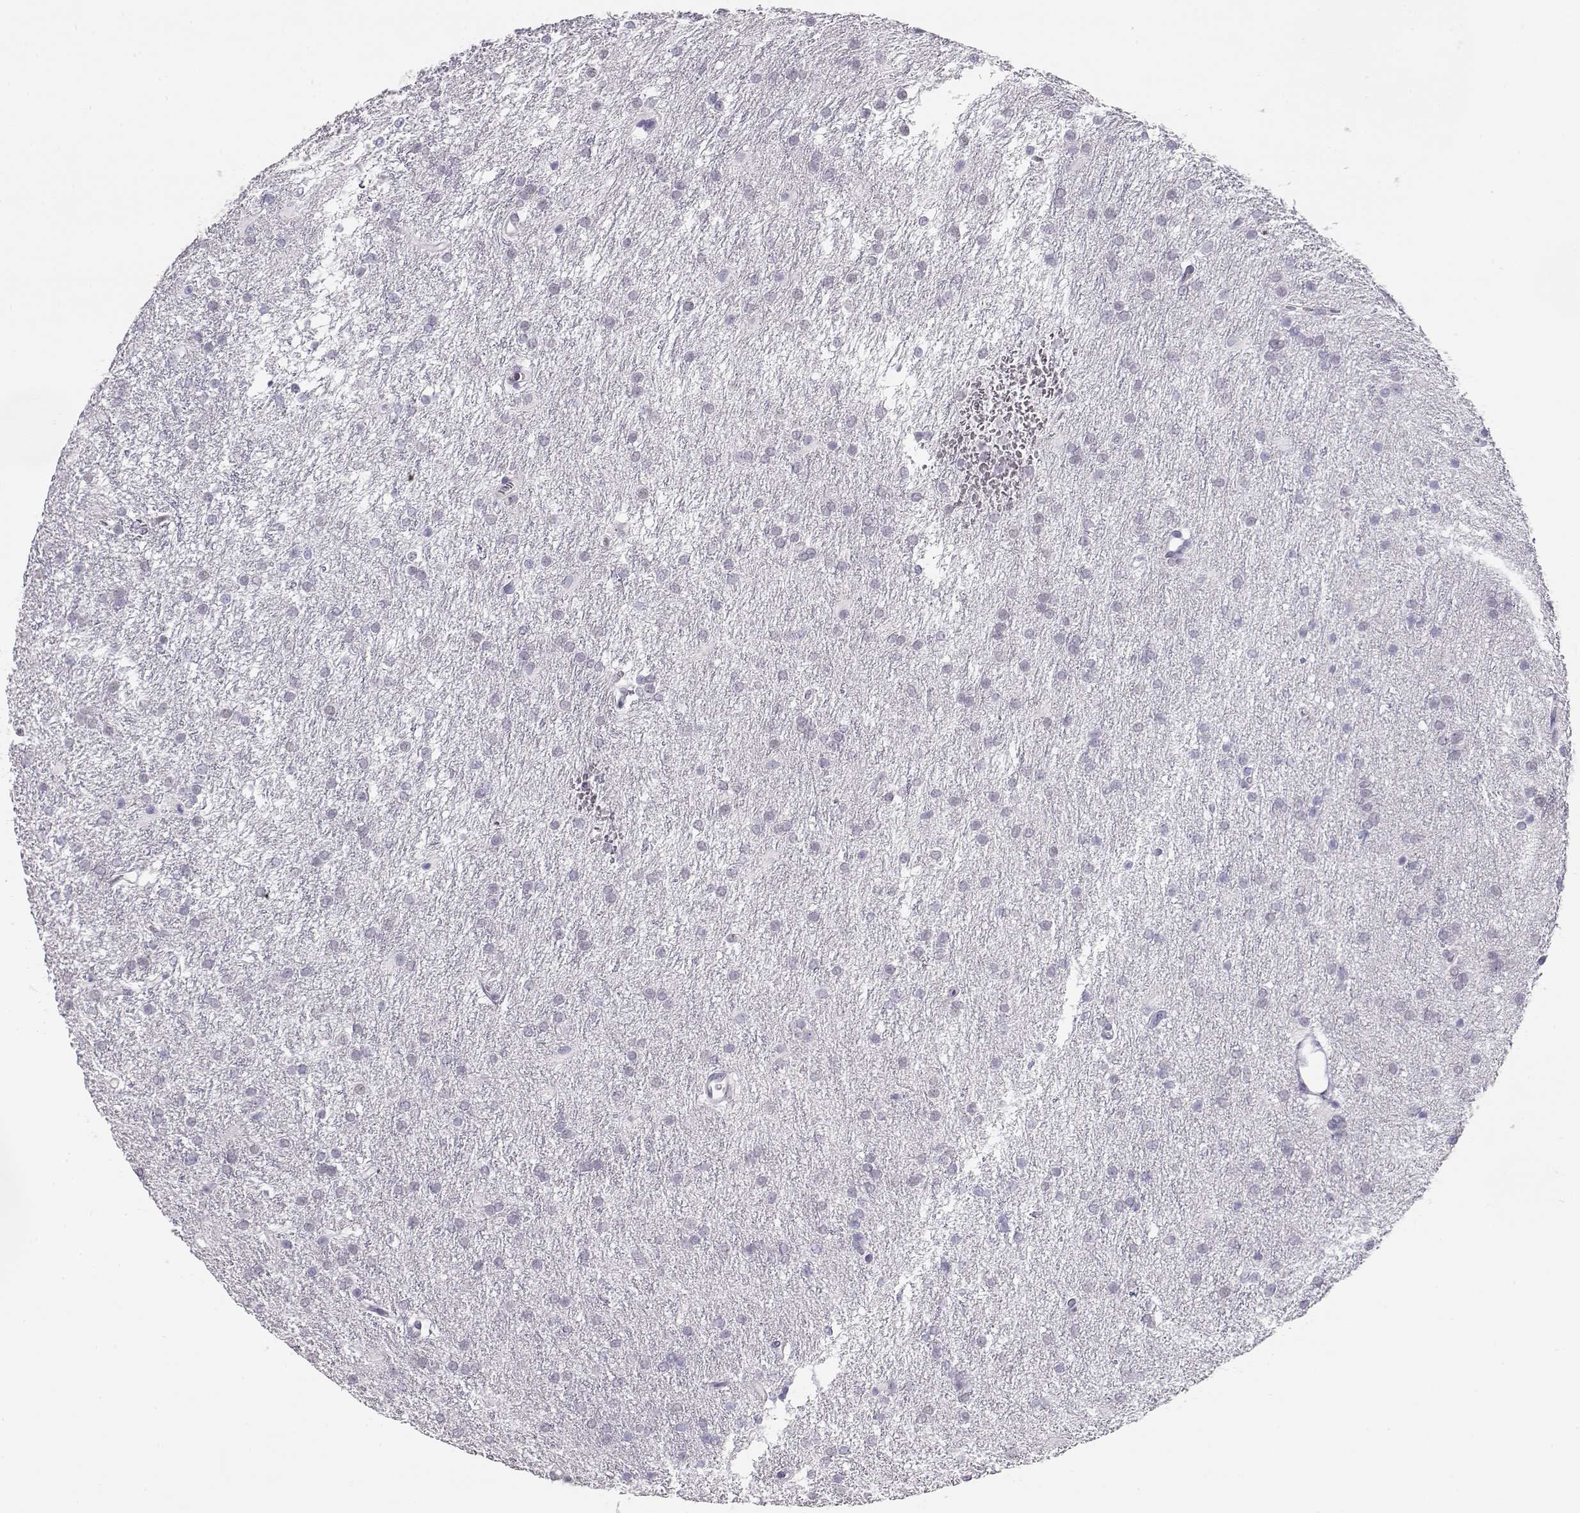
{"staining": {"intensity": "negative", "quantity": "none", "location": "none"}, "tissue": "glioma", "cell_type": "Tumor cells", "image_type": "cancer", "snomed": [{"axis": "morphology", "description": "Glioma, malignant, Low grade"}, {"axis": "topography", "description": "Brain"}], "caption": "The micrograph demonstrates no significant positivity in tumor cells of malignant glioma (low-grade).", "gene": "IMPG1", "patient": {"sex": "female", "age": 32}}